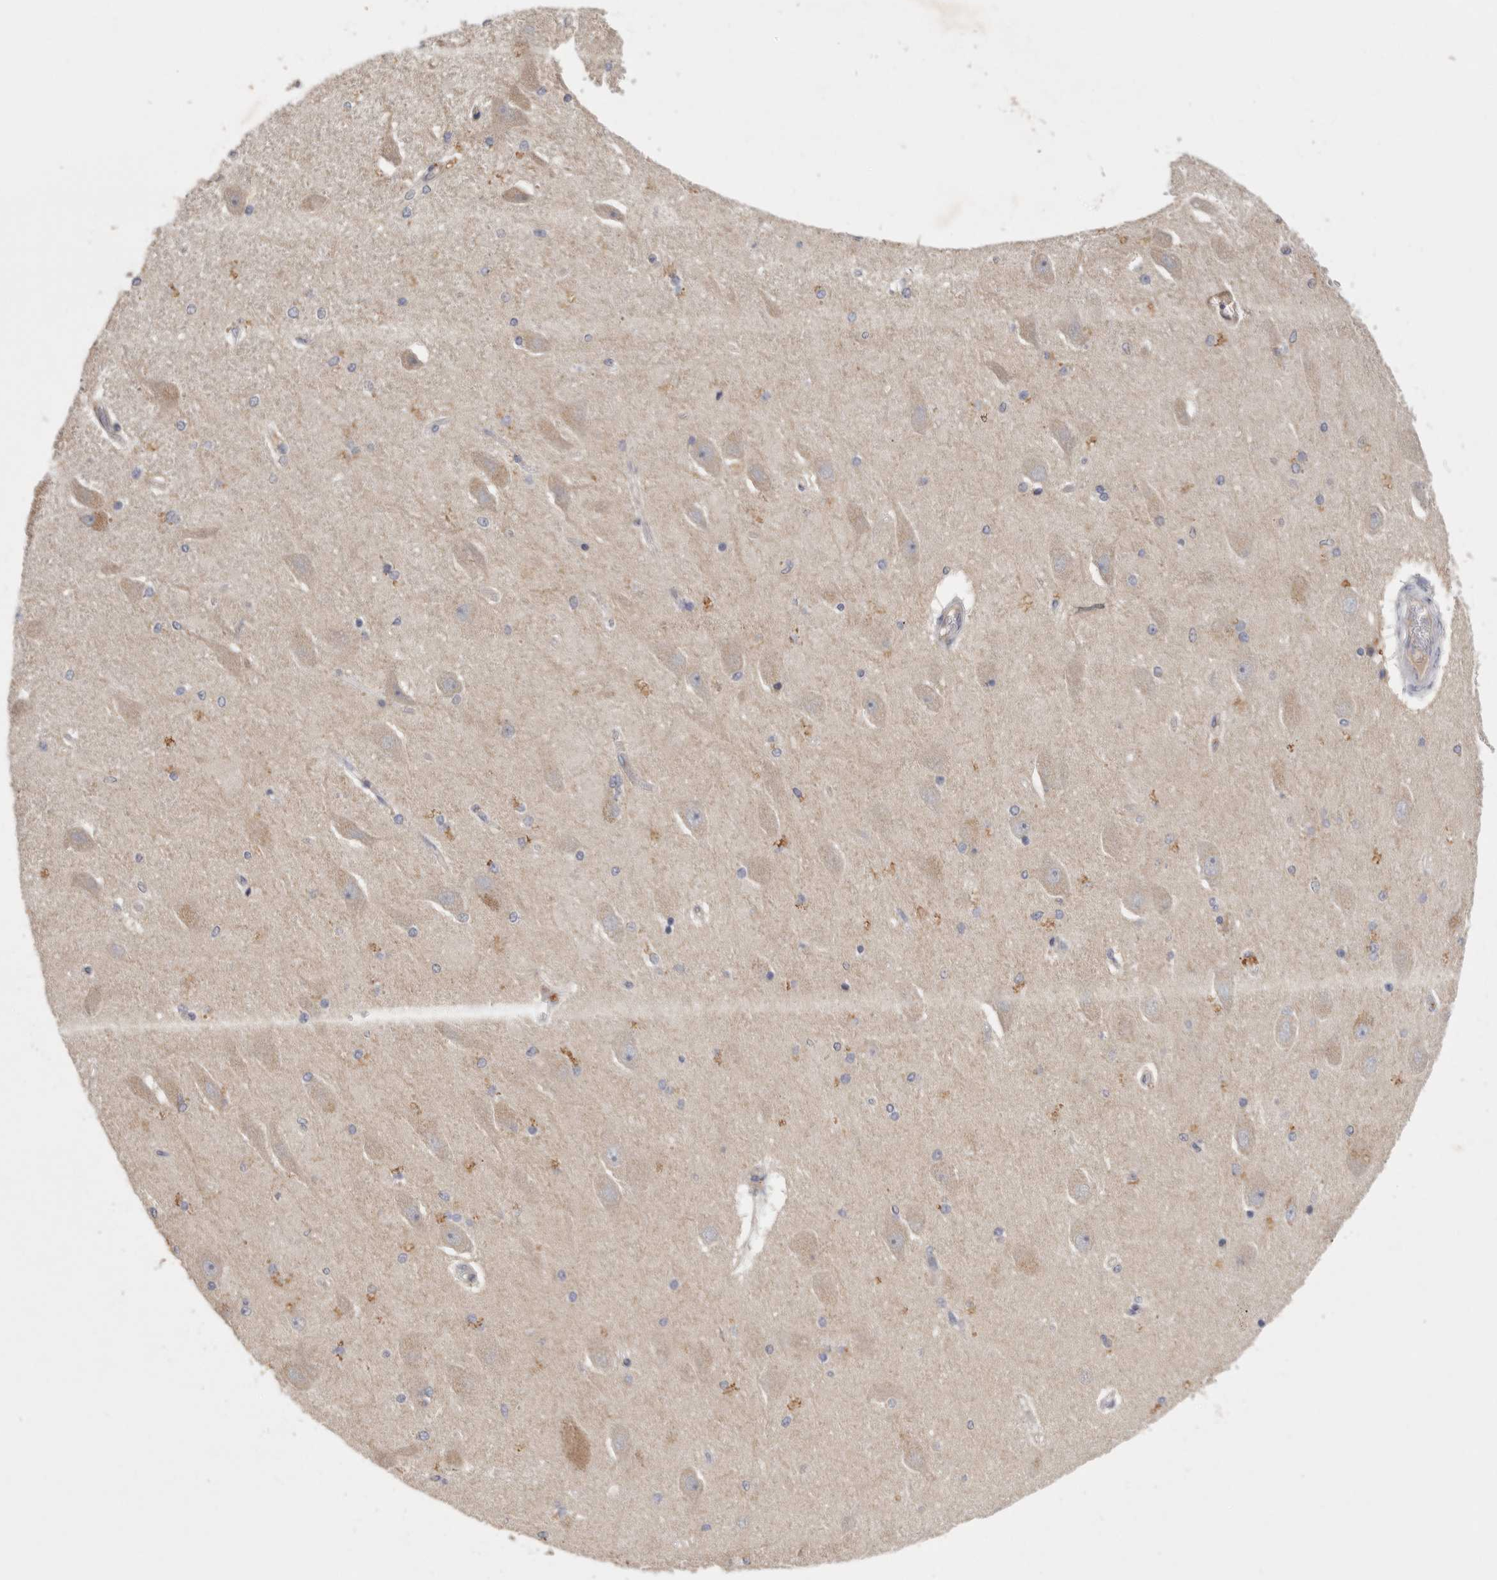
{"staining": {"intensity": "moderate", "quantity": "<25%", "location": "cytoplasmic/membranous"}, "tissue": "hippocampus", "cell_type": "Glial cells", "image_type": "normal", "snomed": [{"axis": "morphology", "description": "Normal tissue, NOS"}, {"axis": "topography", "description": "Hippocampus"}], "caption": "Brown immunohistochemical staining in normal hippocampus exhibits moderate cytoplasmic/membranous staining in about <25% of glial cells.", "gene": "CFAP298", "patient": {"sex": "female", "age": 54}}